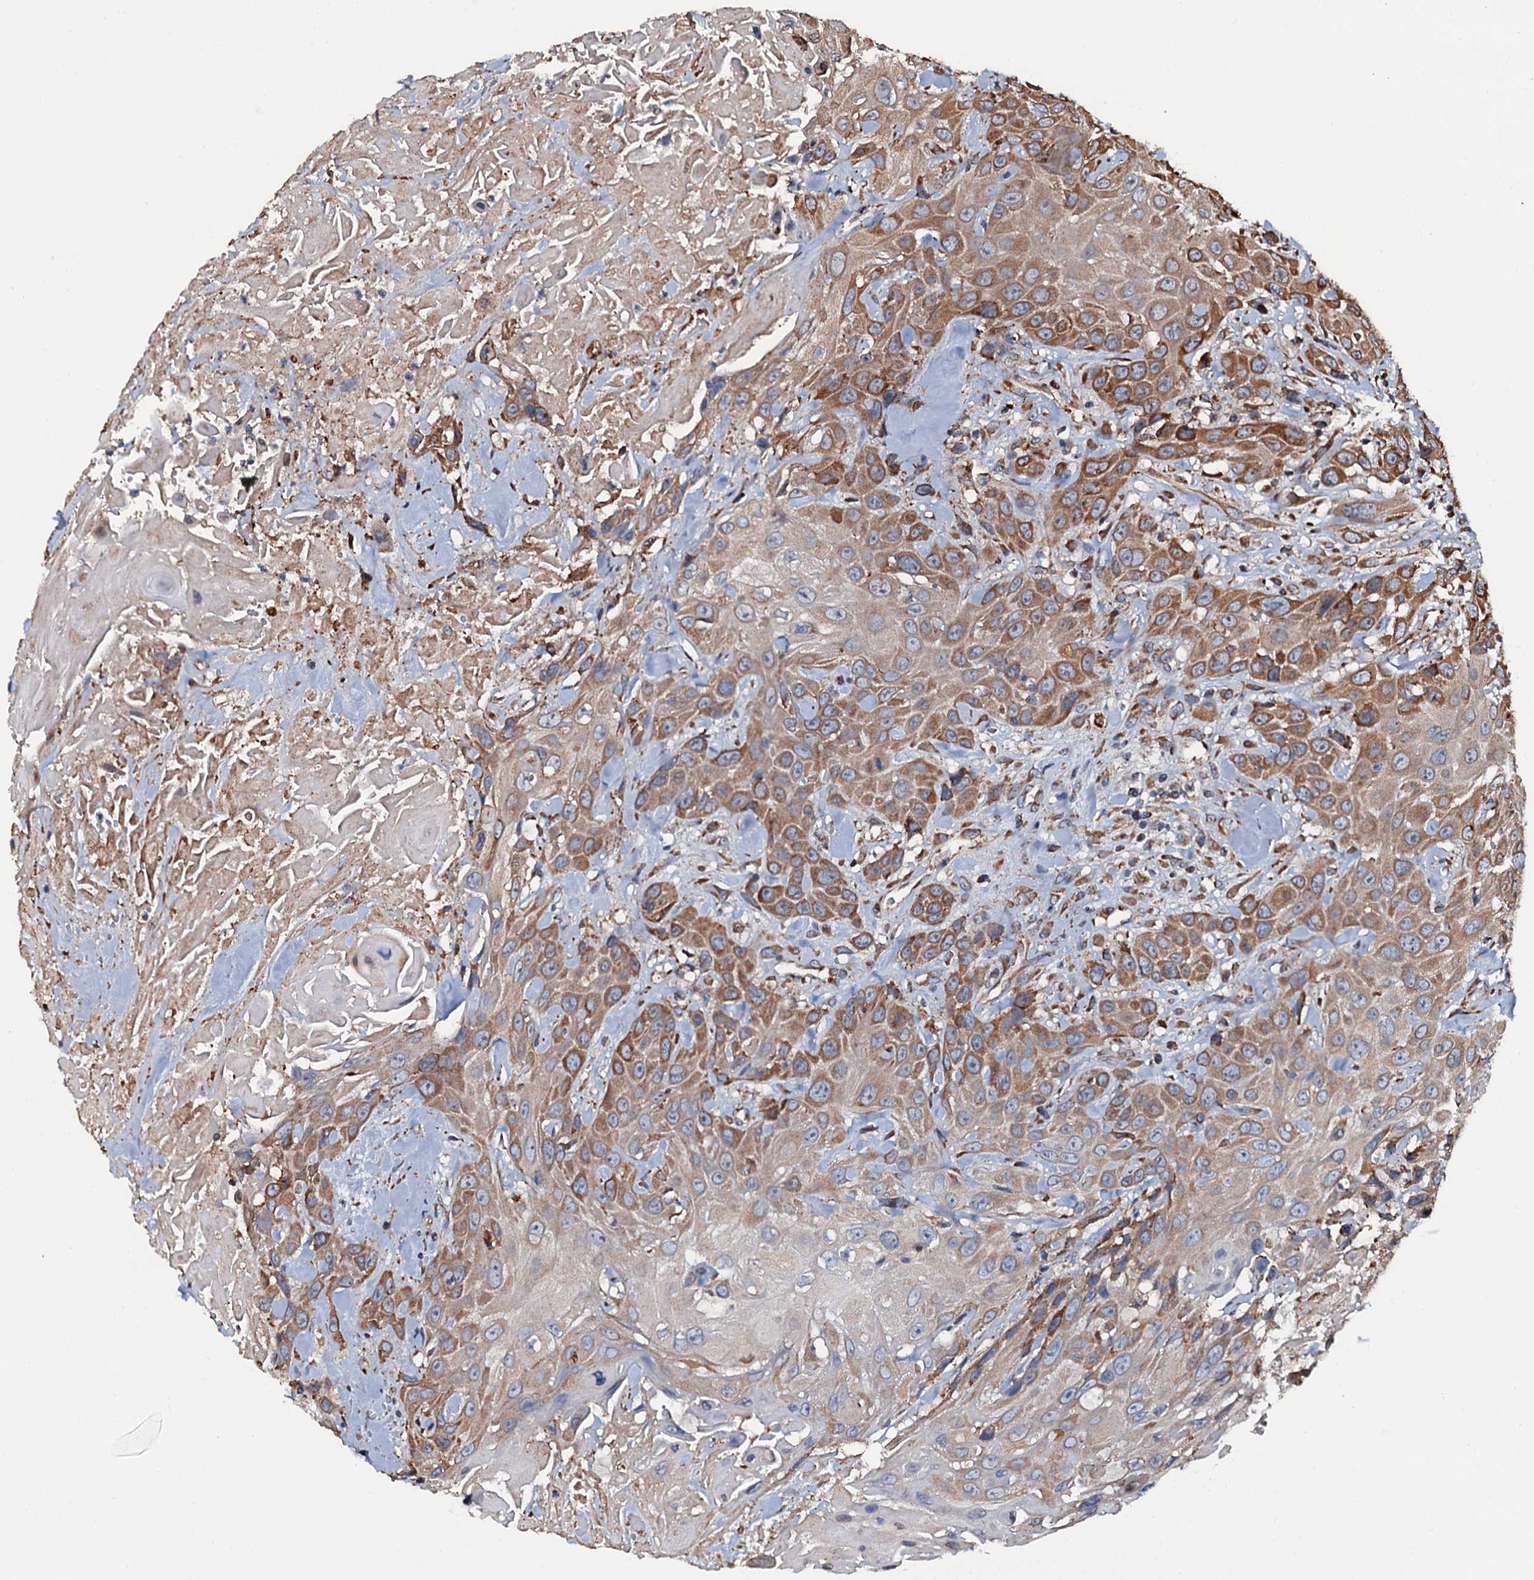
{"staining": {"intensity": "moderate", "quantity": ">75%", "location": "cytoplasmic/membranous"}, "tissue": "head and neck cancer", "cell_type": "Tumor cells", "image_type": "cancer", "snomed": [{"axis": "morphology", "description": "Squamous cell carcinoma, NOS"}, {"axis": "topography", "description": "Head-Neck"}], "caption": "Immunohistochemistry staining of head and neck cancer (squamous cell carcinoma), which shows medium levels of moderate cytoplasmic/membranous staining in about >75% of tumor cells indicating moderate cytoplasmic/membranous protein positivity. The staining was performed using DAB (3,3'-diaminobenzidine) (brown) for protein detection and nuclei were counterstained in hematoxylin (blue).", "gene": "RAB12", "patient": {"sex": "male", "age": 81}}